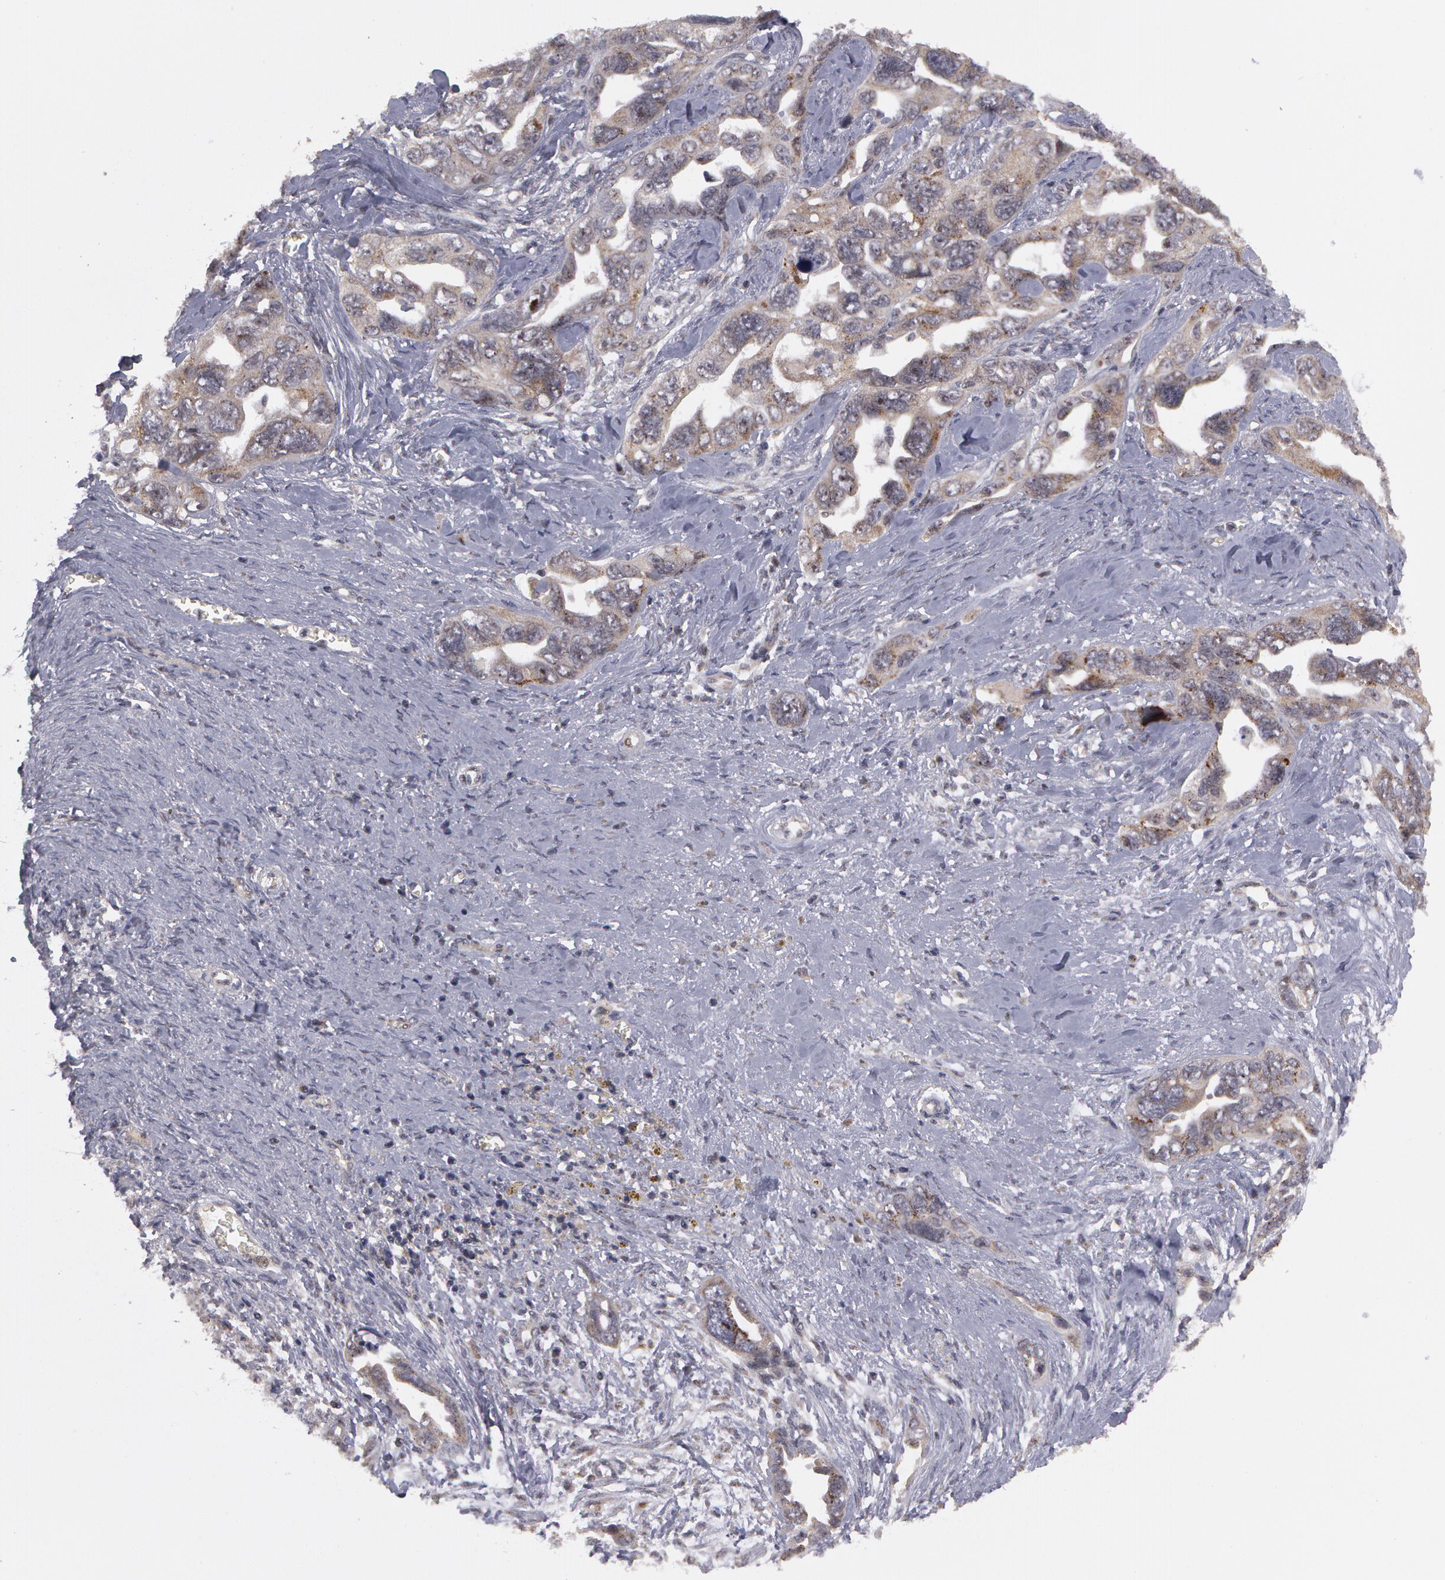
{"staining": {"intensity": "negative", "quantity": "none", "location": "none"}, "tissue": "ovarian cancer", "cell_type": "Tumor cells", "image_type": "cancer", "snomed": [{"axis": "morphology", "description": "Cystadenocarcinoma, serous, NOS"}, {"axis": "topography", "description": "Ovary"}], "caption": "Immunohistochemical staining of ovarian cancer (serous cystadenocarcinoma) reveals no significant expression in tumor cells.", "gene": "STX5", "patient": {"sex": "female", "age": 63}}